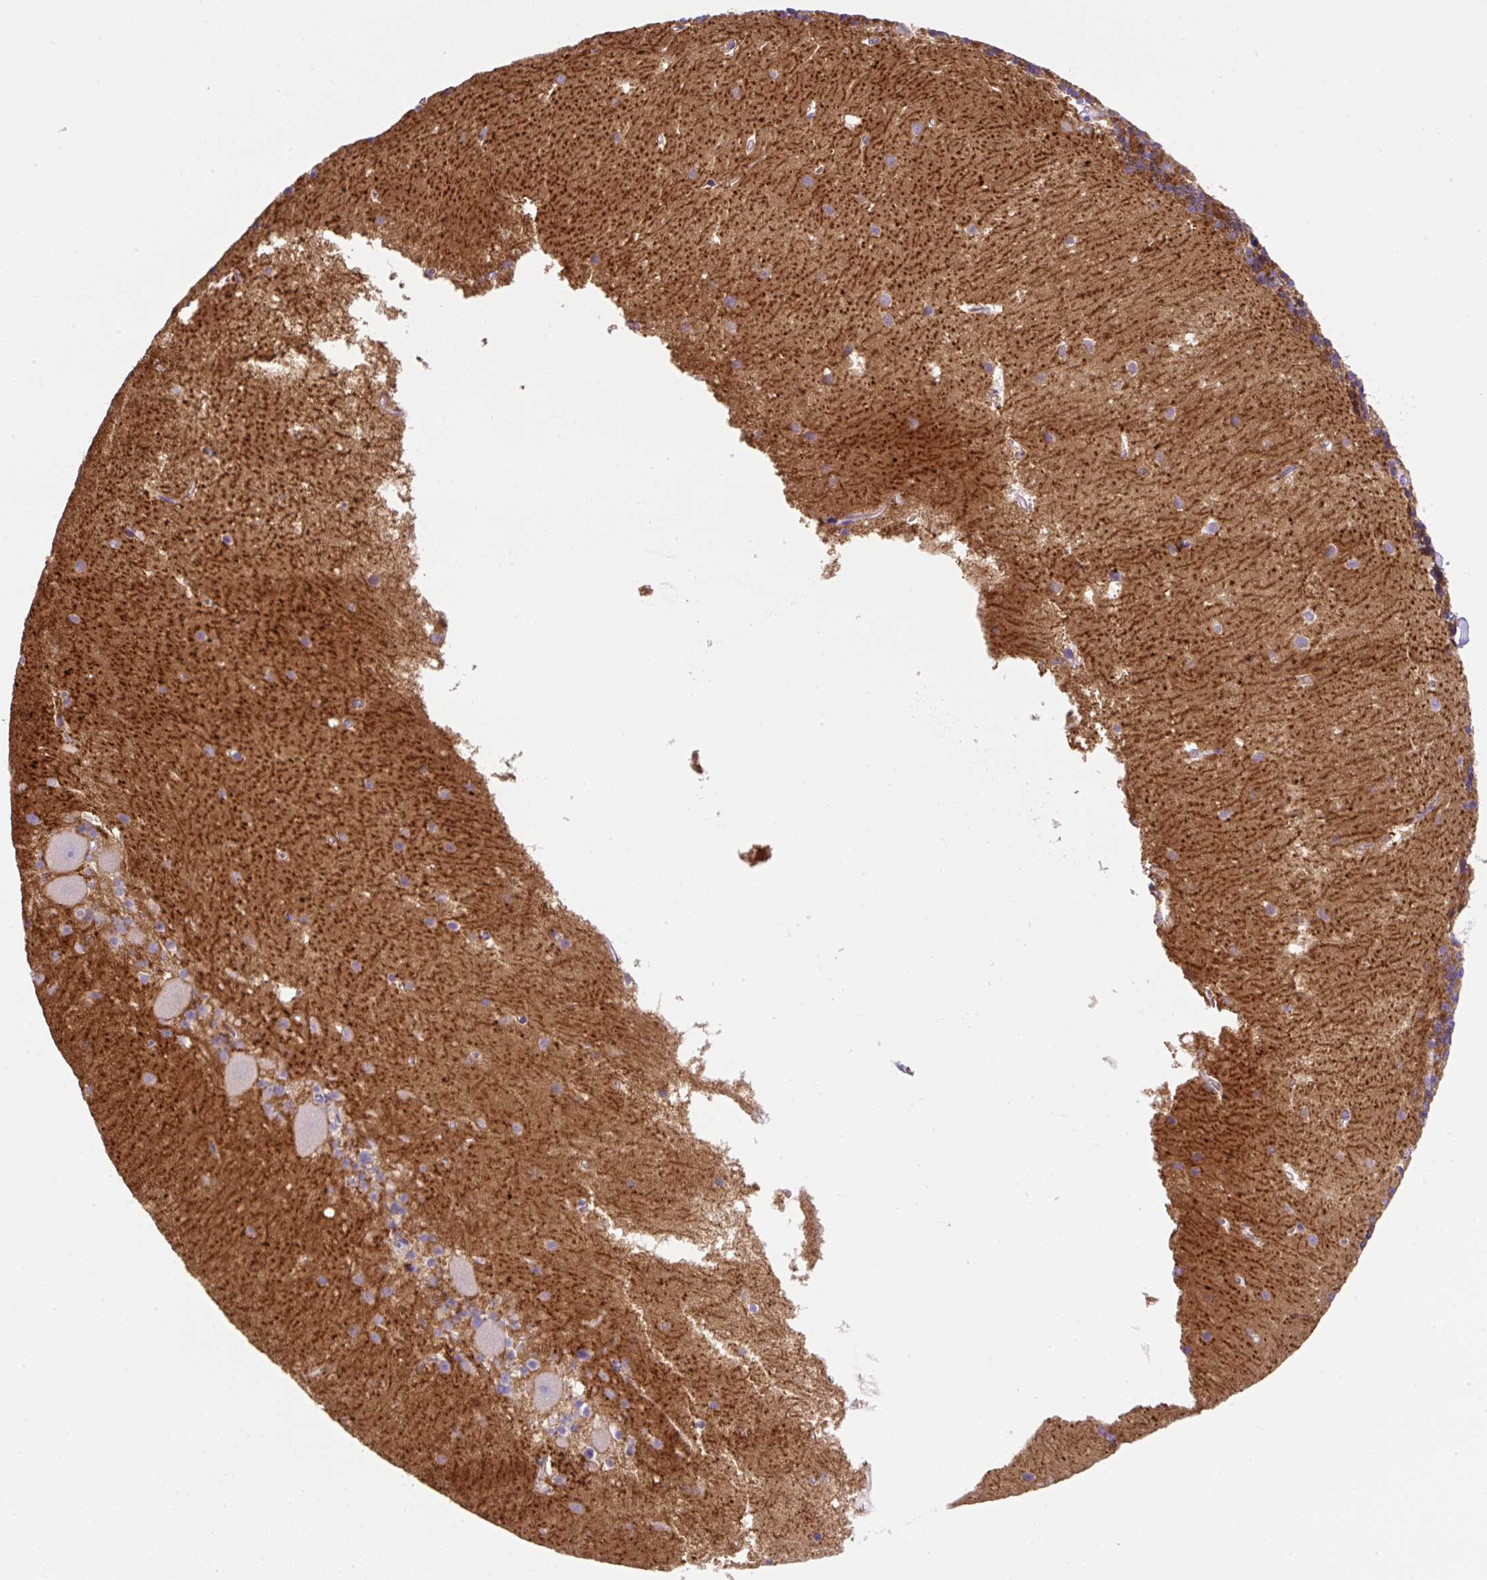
{"staining": {"intensity": "strong", "quantity": "25%-75%", "location": "cytoplasmic/membranous"}, "tissue": "cerebellum", "cell_type": "Cells in granular layer", "image_type": "normal", "snomed": [{"axis": "morphology", "description": "Normal tissue, NOS"}, {"axis": "topography", "description": "Cerebellum"}], "caption": "The immunohistochemical stain shows strong cytoplasmic/membranous staining in cells in granular layer of unremarkable cerebellum. The protein of interest is stained brown, and the nuclei are stained in blue (DAB IHC with brightfield microscopy, high magnification).", "gene": "NPTN", "patient": {"sex": "male", "age": 54}}